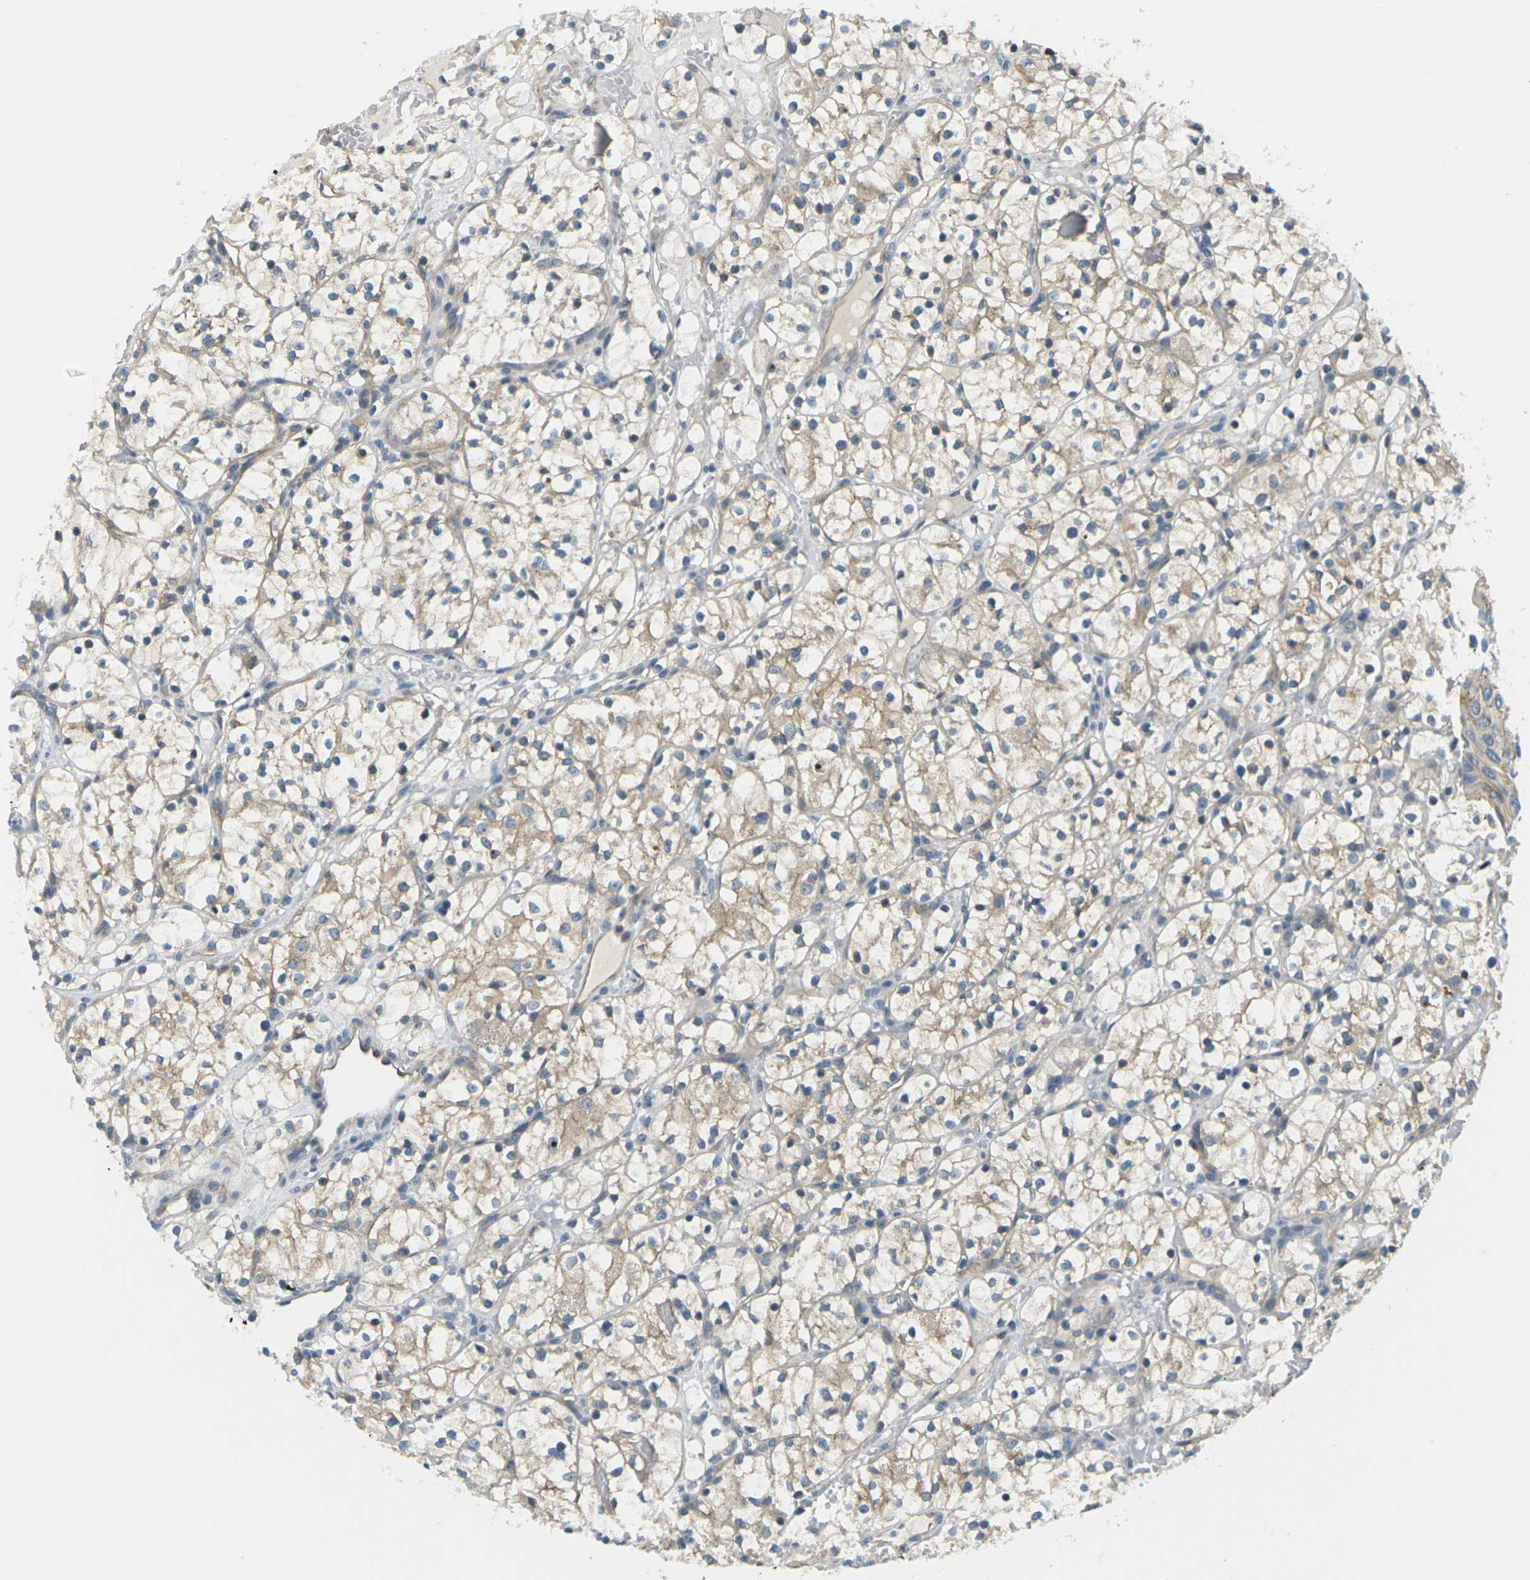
{"staining": {"intensity": "weak", "quantity": ">75%", "location": "cytoplasmic/membranous"}, "tissue": "renal cancer", "cell_type": "Tumor cells", "image_type": "cancer", "snomed": [{"axis": "morphology", "description": "Adenocarcinoma, NOS"}, {"axis": "topography", "description": "Kidney"}], "caption": "Weak cytoplasmic/membranous staining for a protein is appreciated in approximately >75% of tumor cells of adenocarcinoma (renal) using IHC.", "gene": "SLC13A3", "patient": {"sex": "female", "age": 60}}